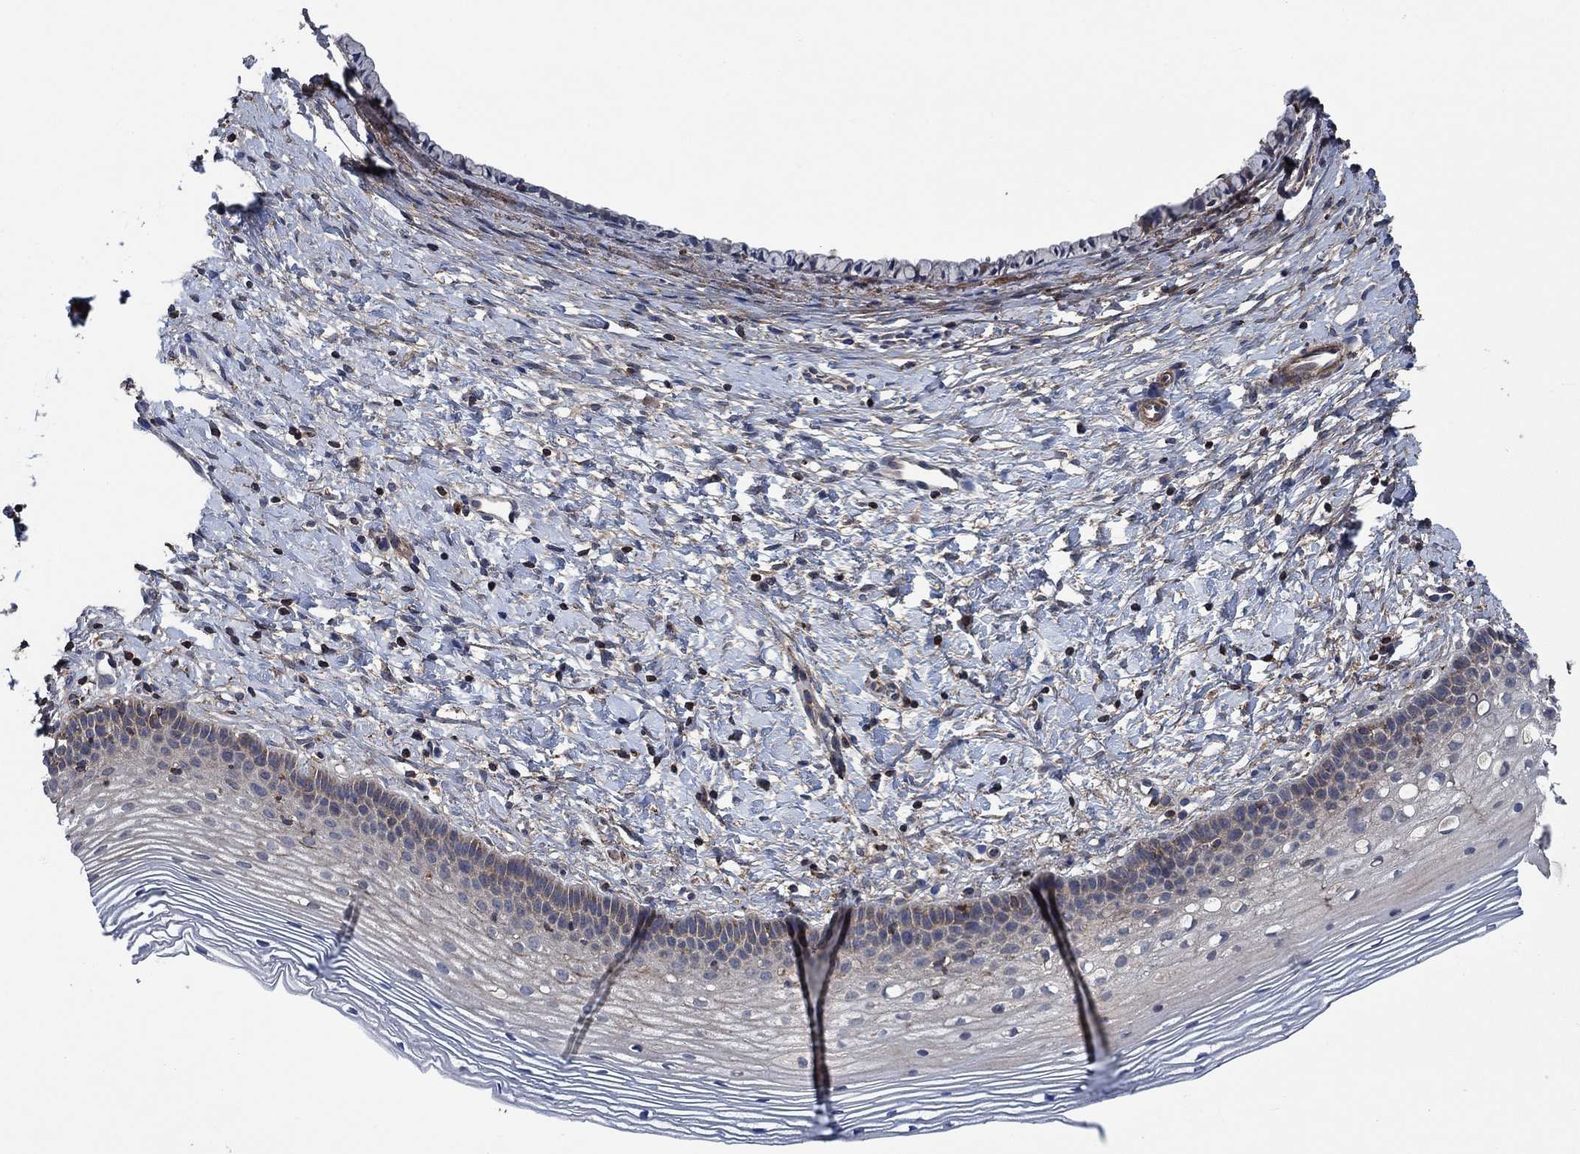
{"staining": {"intensity": "negative", "quantity": "none", "location": "none"}, "tissue": "cervix", "cell_type": "Glandular cells", "image_type": "normal", "snomed": [{"axis": "morphology", "description": "Normal tissue, NOS"}, {"axis": "topography", "description": "Cervix"}], "caption": "Micrograph shows no significant protein positivity in glandular cells of unremarkable cervix. Brightfield microscopy of immunohistochemistry (IHC) stained with DAB (brown) and hematoxylin (blue), captured at high magnification.", "gene": "STXBP6", "patient": {"sex": "female", "age": 39}}